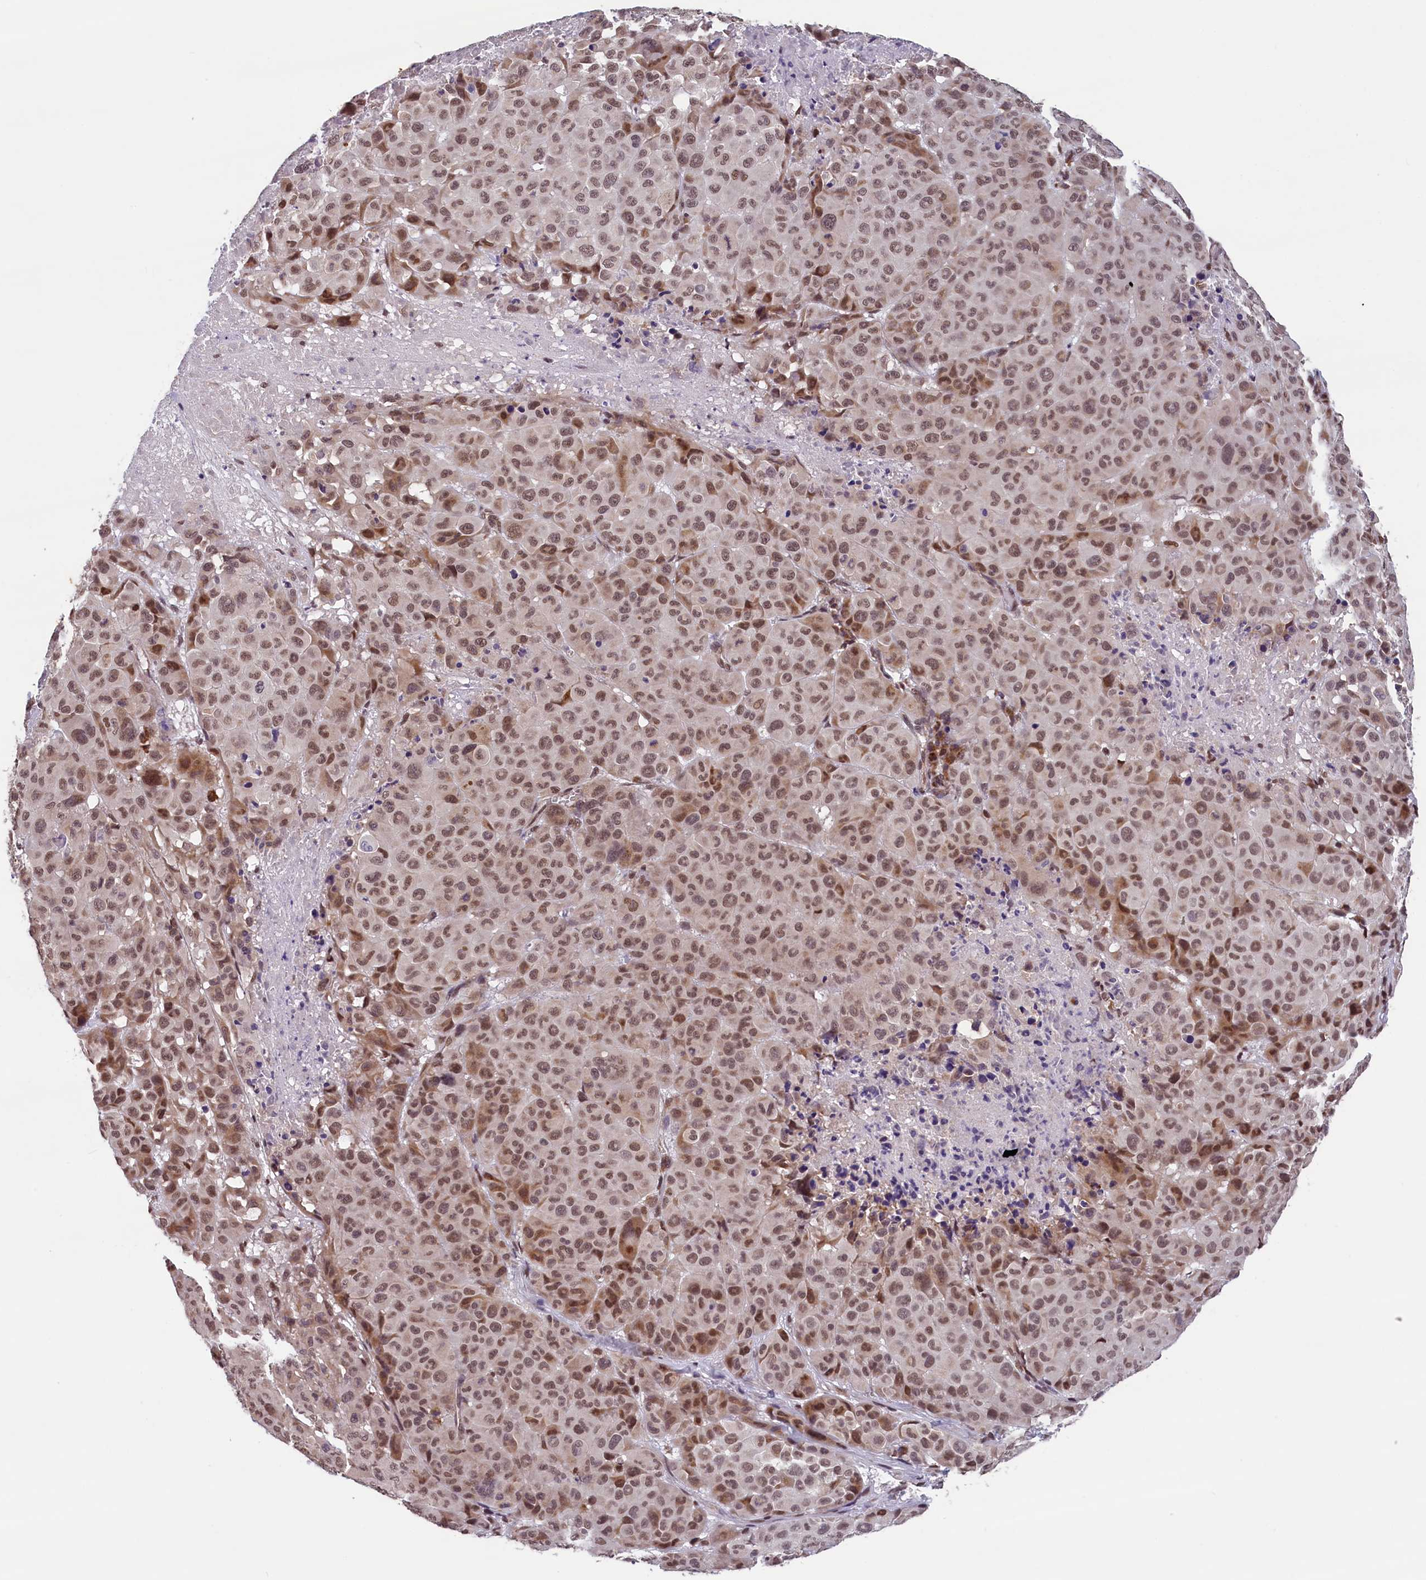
{"staining": {"intensity": "moderate", "quantity": ">75%", "location": "nuclear"}, "tissue": "melanoma", "cell_type": "Tumor cells", "image_type": "cancer", "snomed": [{"axis": "morphology", "description": "Malignant melanoma, NOS"}, {"axis": "topography", "description": "Skin"}], "caption": "Tumor cells exhibit medium levels of moderate nuclear positivity in approximately >75% of cells in human melanoma.", "gene": "KCNK6", "patient": {"sex": "male", "age": 73}}